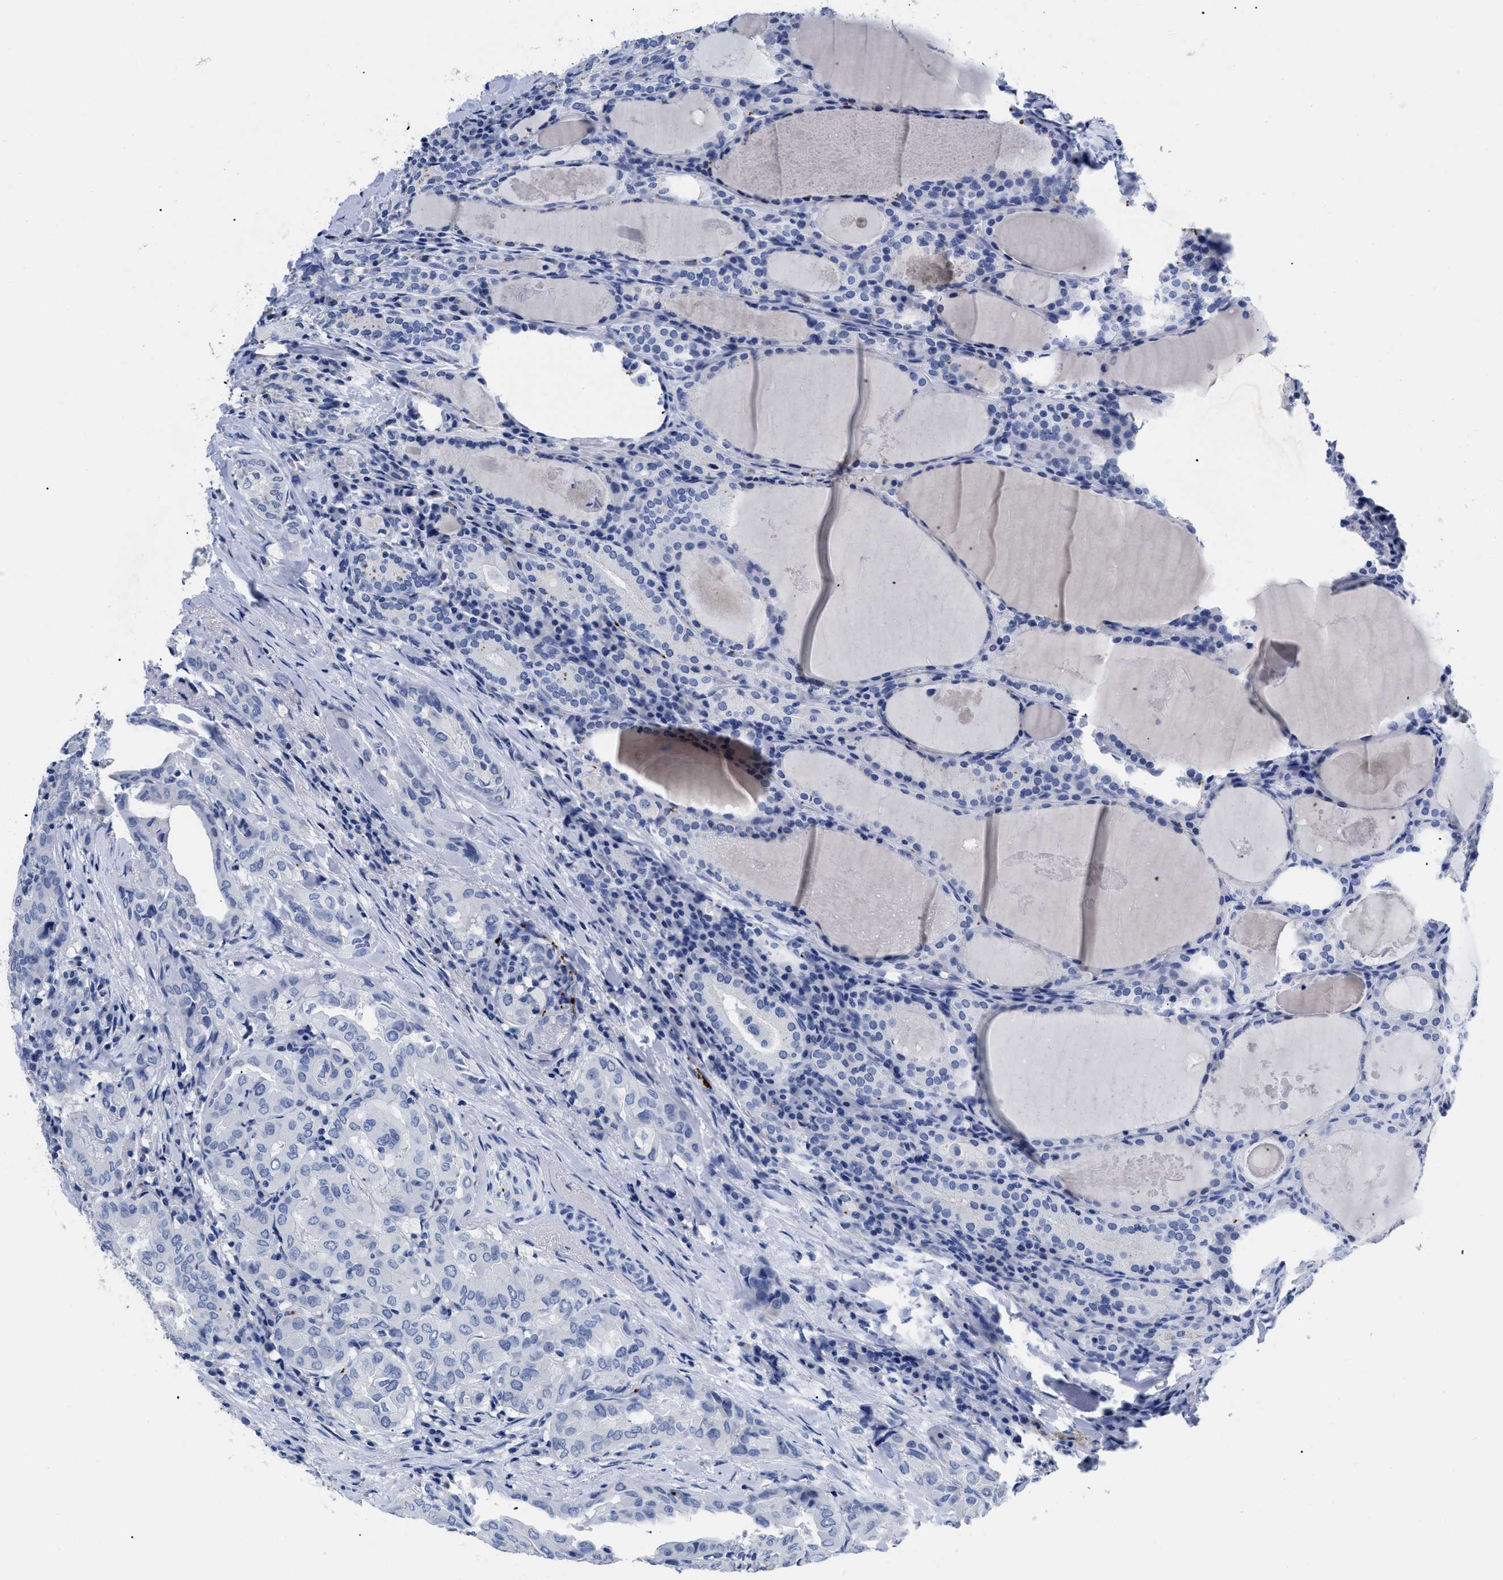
{"staining": {"intensity": "negative", "quantity": "none", "location": "none"}, "tissue": "thyroid cancer", "cell_type": "Tumor cells", "image_type": "cancer", "snomed": [{"axis": "morphology", "description": "Papillary adenocarcinoma, NOS"}, {"axis": "topography", "description": "Thyroid gland"}], "caption": "Immunohistochemistry of human thyroid cancer (papillary adenocarcinoma) exhibits no expression in tumor cells.", "gene": "TREML1", "patient": {"sex": "female", "age": 42}}